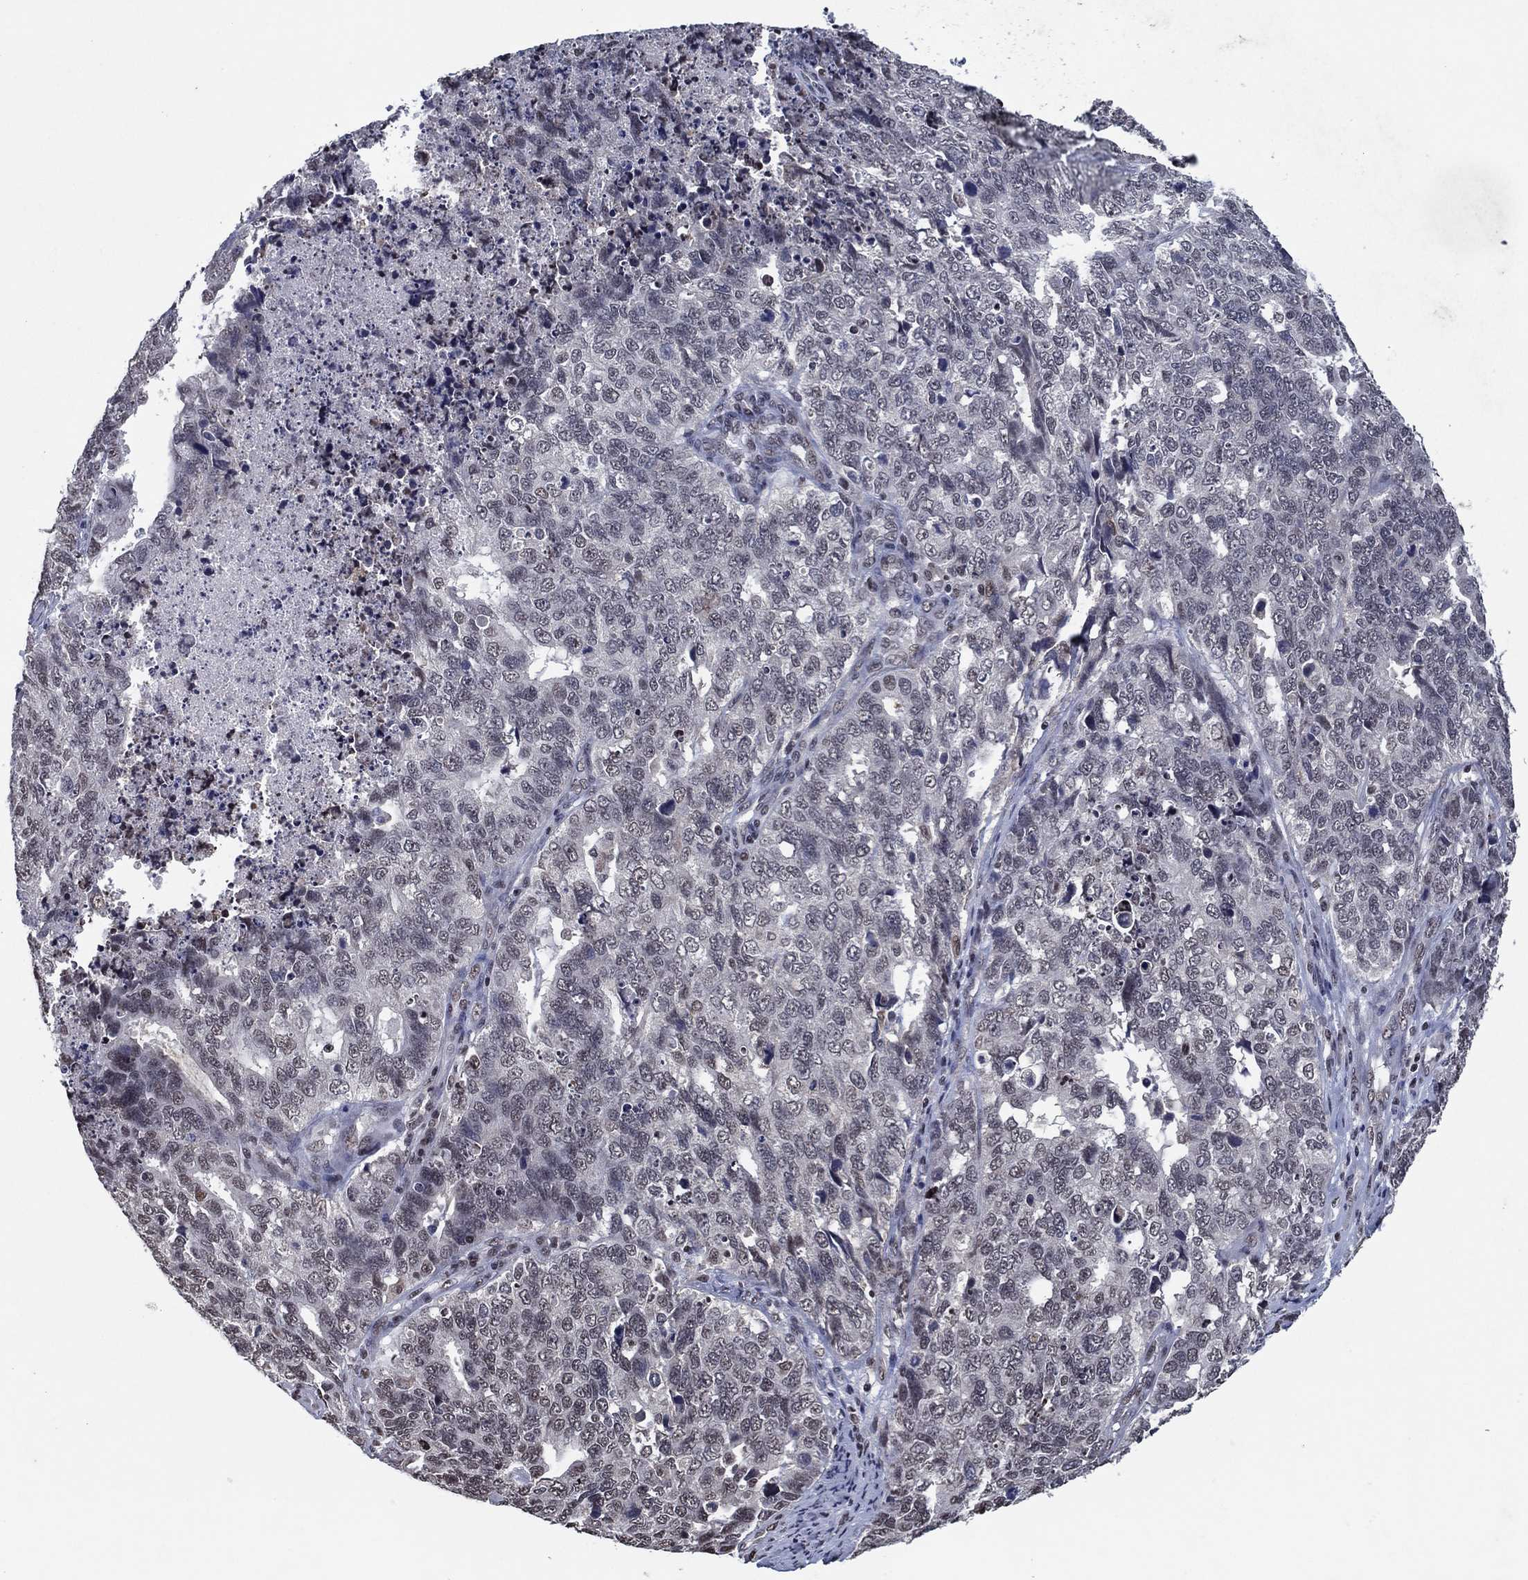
{"staining": {"intensity": "negative", "quantity": "none", "location": "none"}, "tissue": "cervical cancer", "cell_type": "Tumor cells", "image_type": "cancer", "snomed": [{"axis": "morphology", "description": "Squamous cell carcinoma, NOS"}, {"axis": "topography", "description": "Cervix"}], "caption": "A high-resolution histopathology image shows IHC staining of cervical cancer (squamous cell carcinoma), which exhibits no significant expression in tumor cells.", "gene": "ZBTB42", "patient": {"sex": "female", "age": 63}}